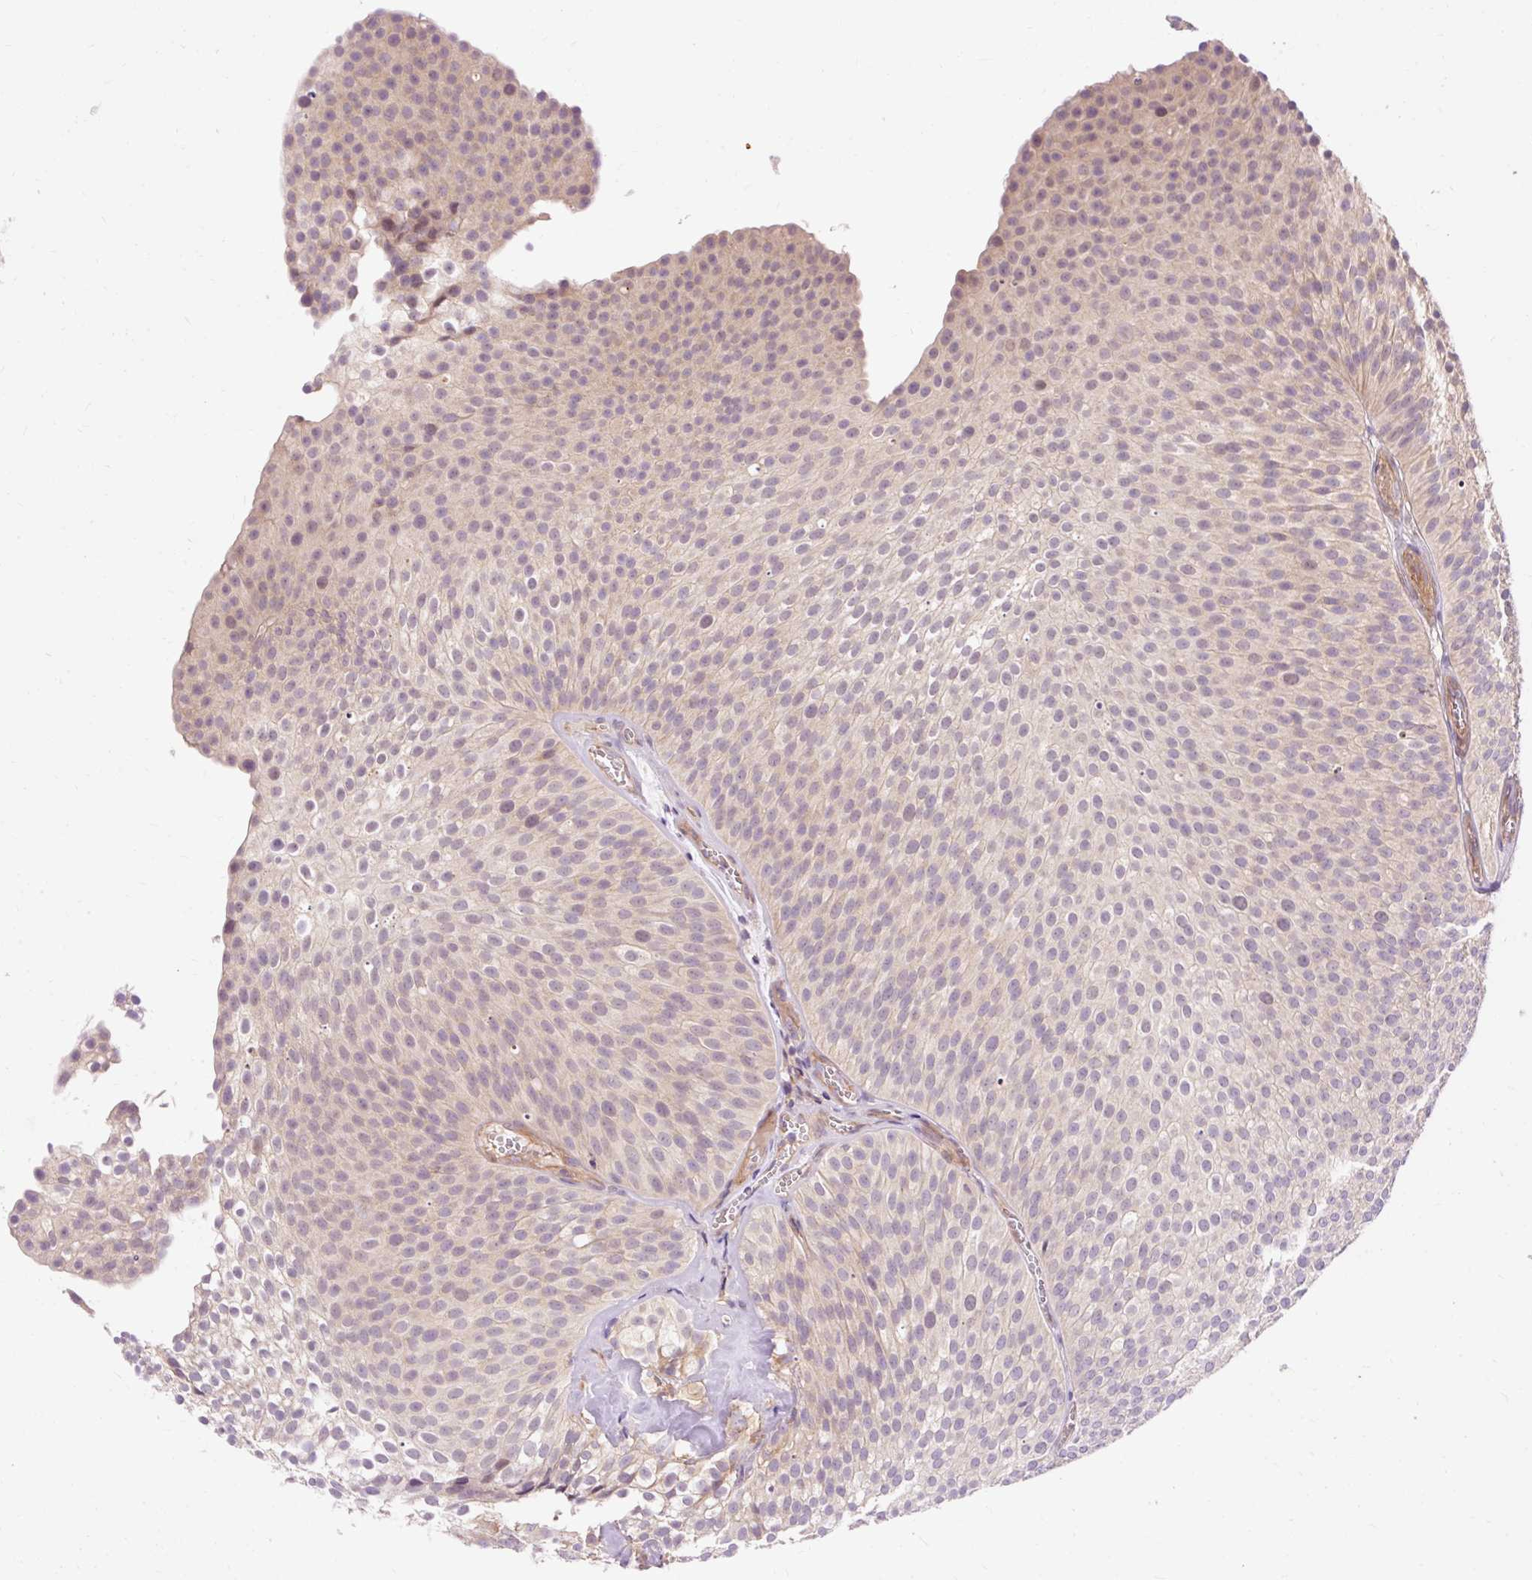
{"staining": {"intensity": "weak", "quantity": "<25%", "location": "nuclear"}, "tissue": "urothelial cancer", "cell_type": "Tumor cells", "image_type": "cancer", "snomed": [{"axis": "morphology", "description": "Urothelial carcinoma, Low grade"}, {"axis": "topography", "description": "Urinary bladder"}], "caption": "DAB immunohistochemical staining of urothelial cancer shows no significant expression in tumor cells.", "gene": "RIPOR3", "patient": {"sex": "male", "age": 91}}